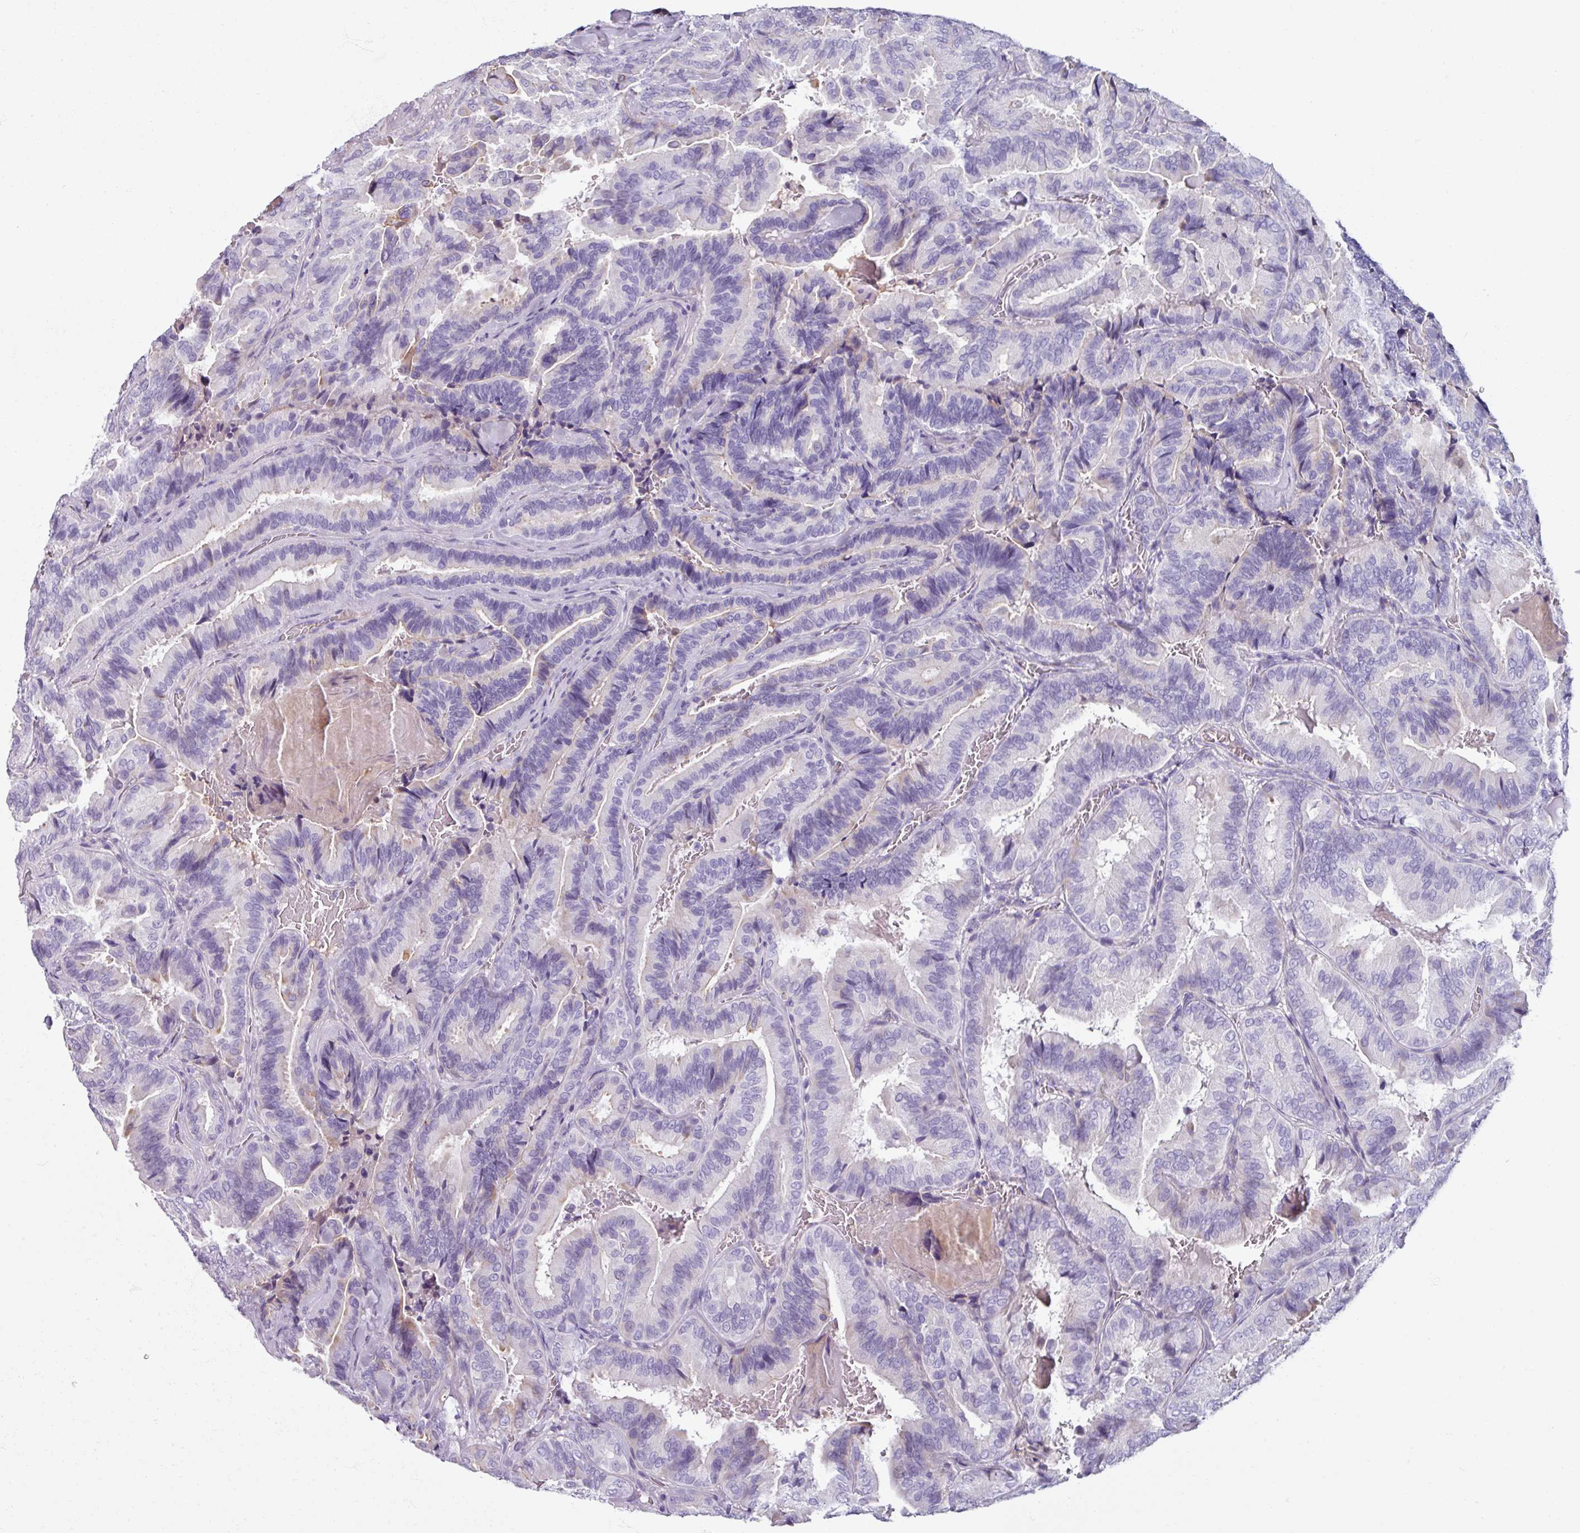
{"staining": {"intensity": "negative", "quantity": "none", "location": "none"}, "tissue": "thyroid cancer", "cell_type": "Tumor cells", "image_type": "cancer", "snomed": [{"axis": "morphology", "description": "Papillary adenocarcinoma, NOS"}, {"axis": "topography", "description": "Thyroid gland"}], "caption": "Immunohistochemistry micrograph of neoplastic tissue: thyroid papillary adenocarcinoma stained with DAB reveals no significant protein staining in tumor cells.", "gene": "SPESP1", "patient": {"sex": "male", "age": 61}}